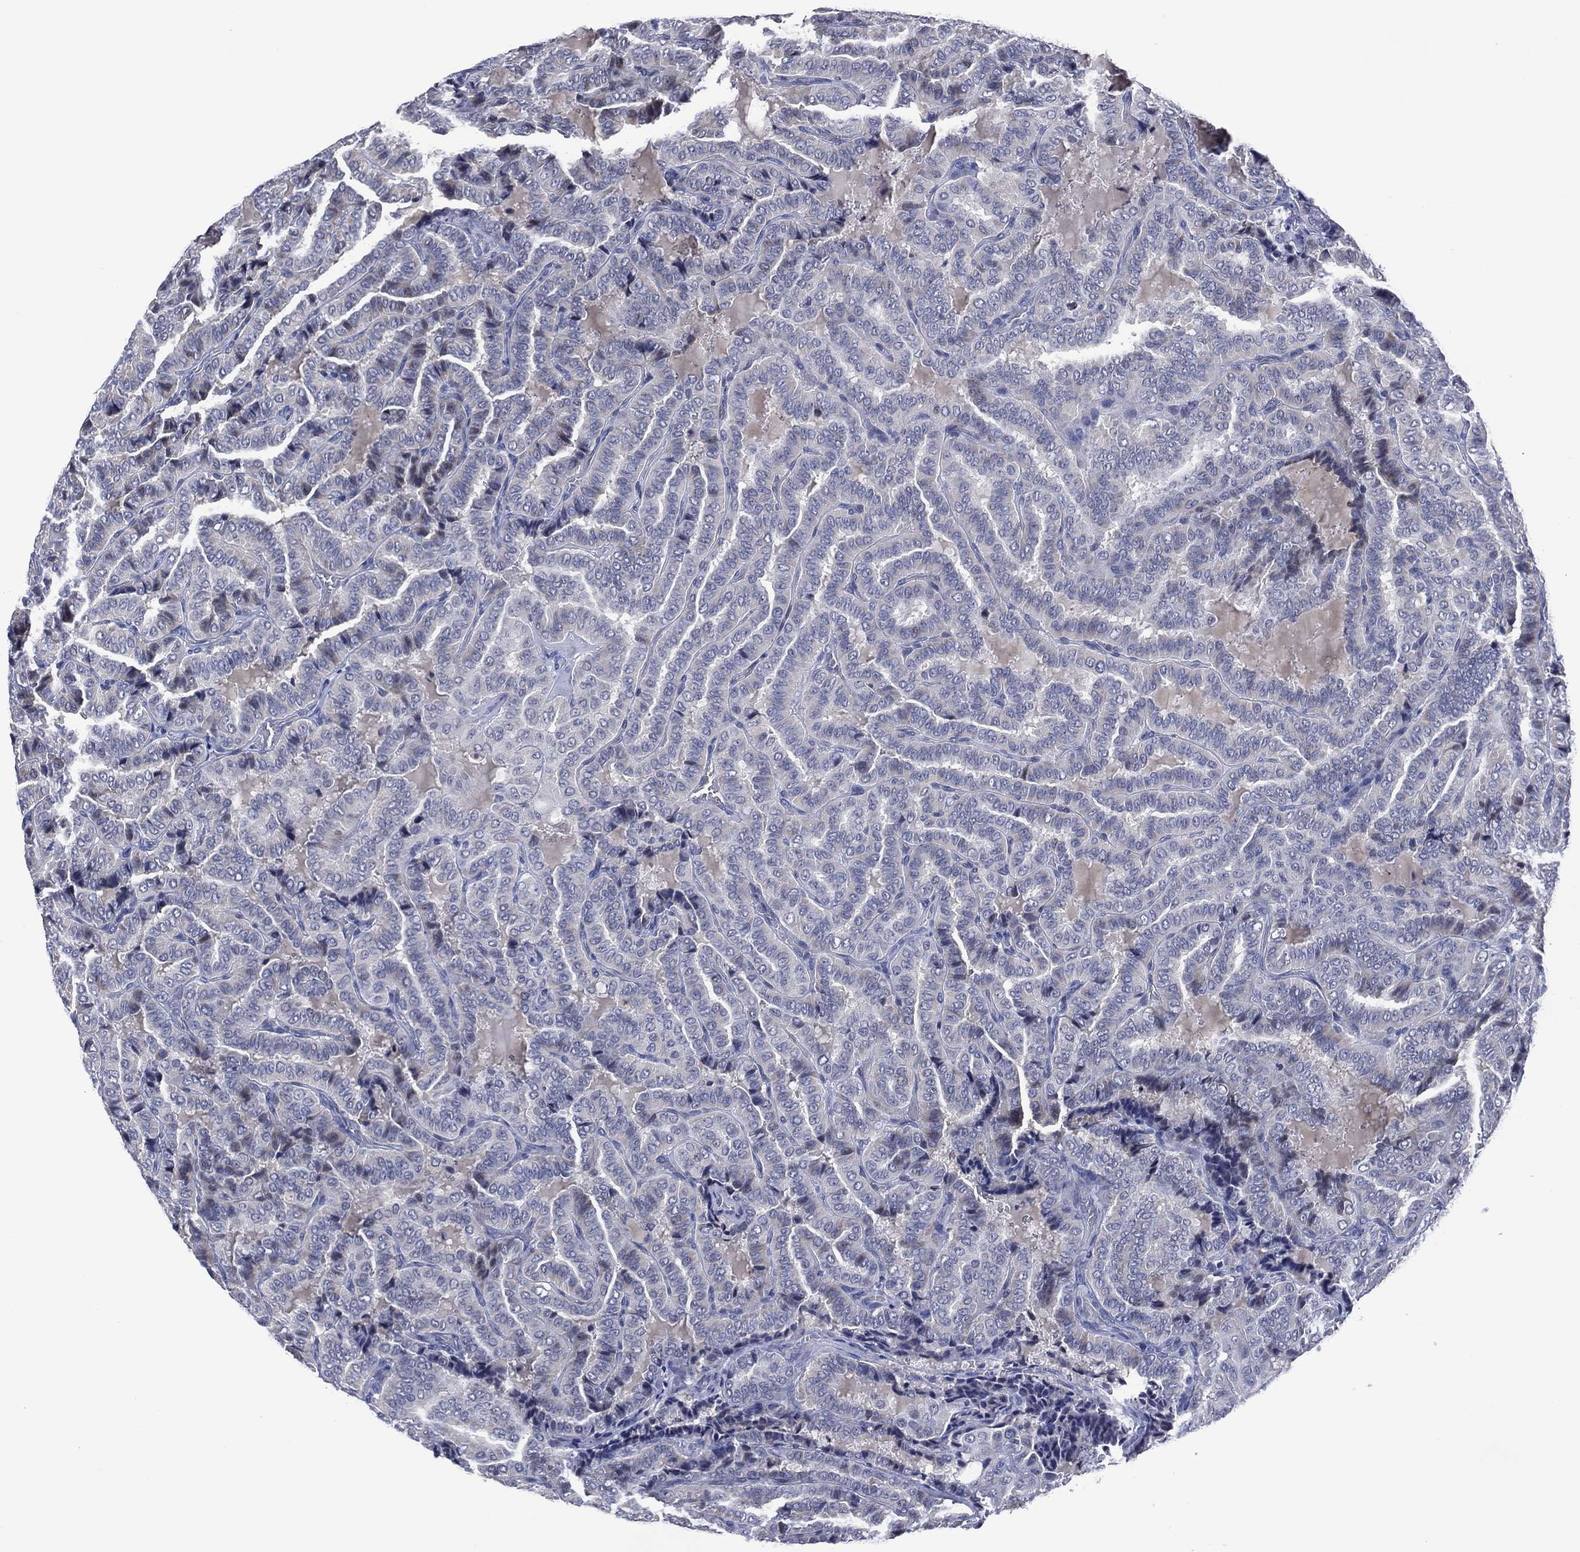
{"staining": {"intensity": "negative", "quantity": "none", "location": "none"}, "tissue": "thyroid cancer", "cell_type": "Tumor cells", "image_type": "cancer", "snomed": [{"axis": "morphology", "description": "Papillary adenocarcinoma, NOS"}, {"axis": "topography", "description": "Thyroid gland"}], "caption": "The photomicrograph reveals no staining of tumor cells in papillary adenocarcinoma (thyroid). (Stains: DAB (3,3'-diaminobenzidine) immunohistochemistry (IHC) with hematoxylin counter stain, Microscopy: brightfield microscopy at high magnification).", "gene": "USP26", "patient": {"sex": "female", "age": 39}}